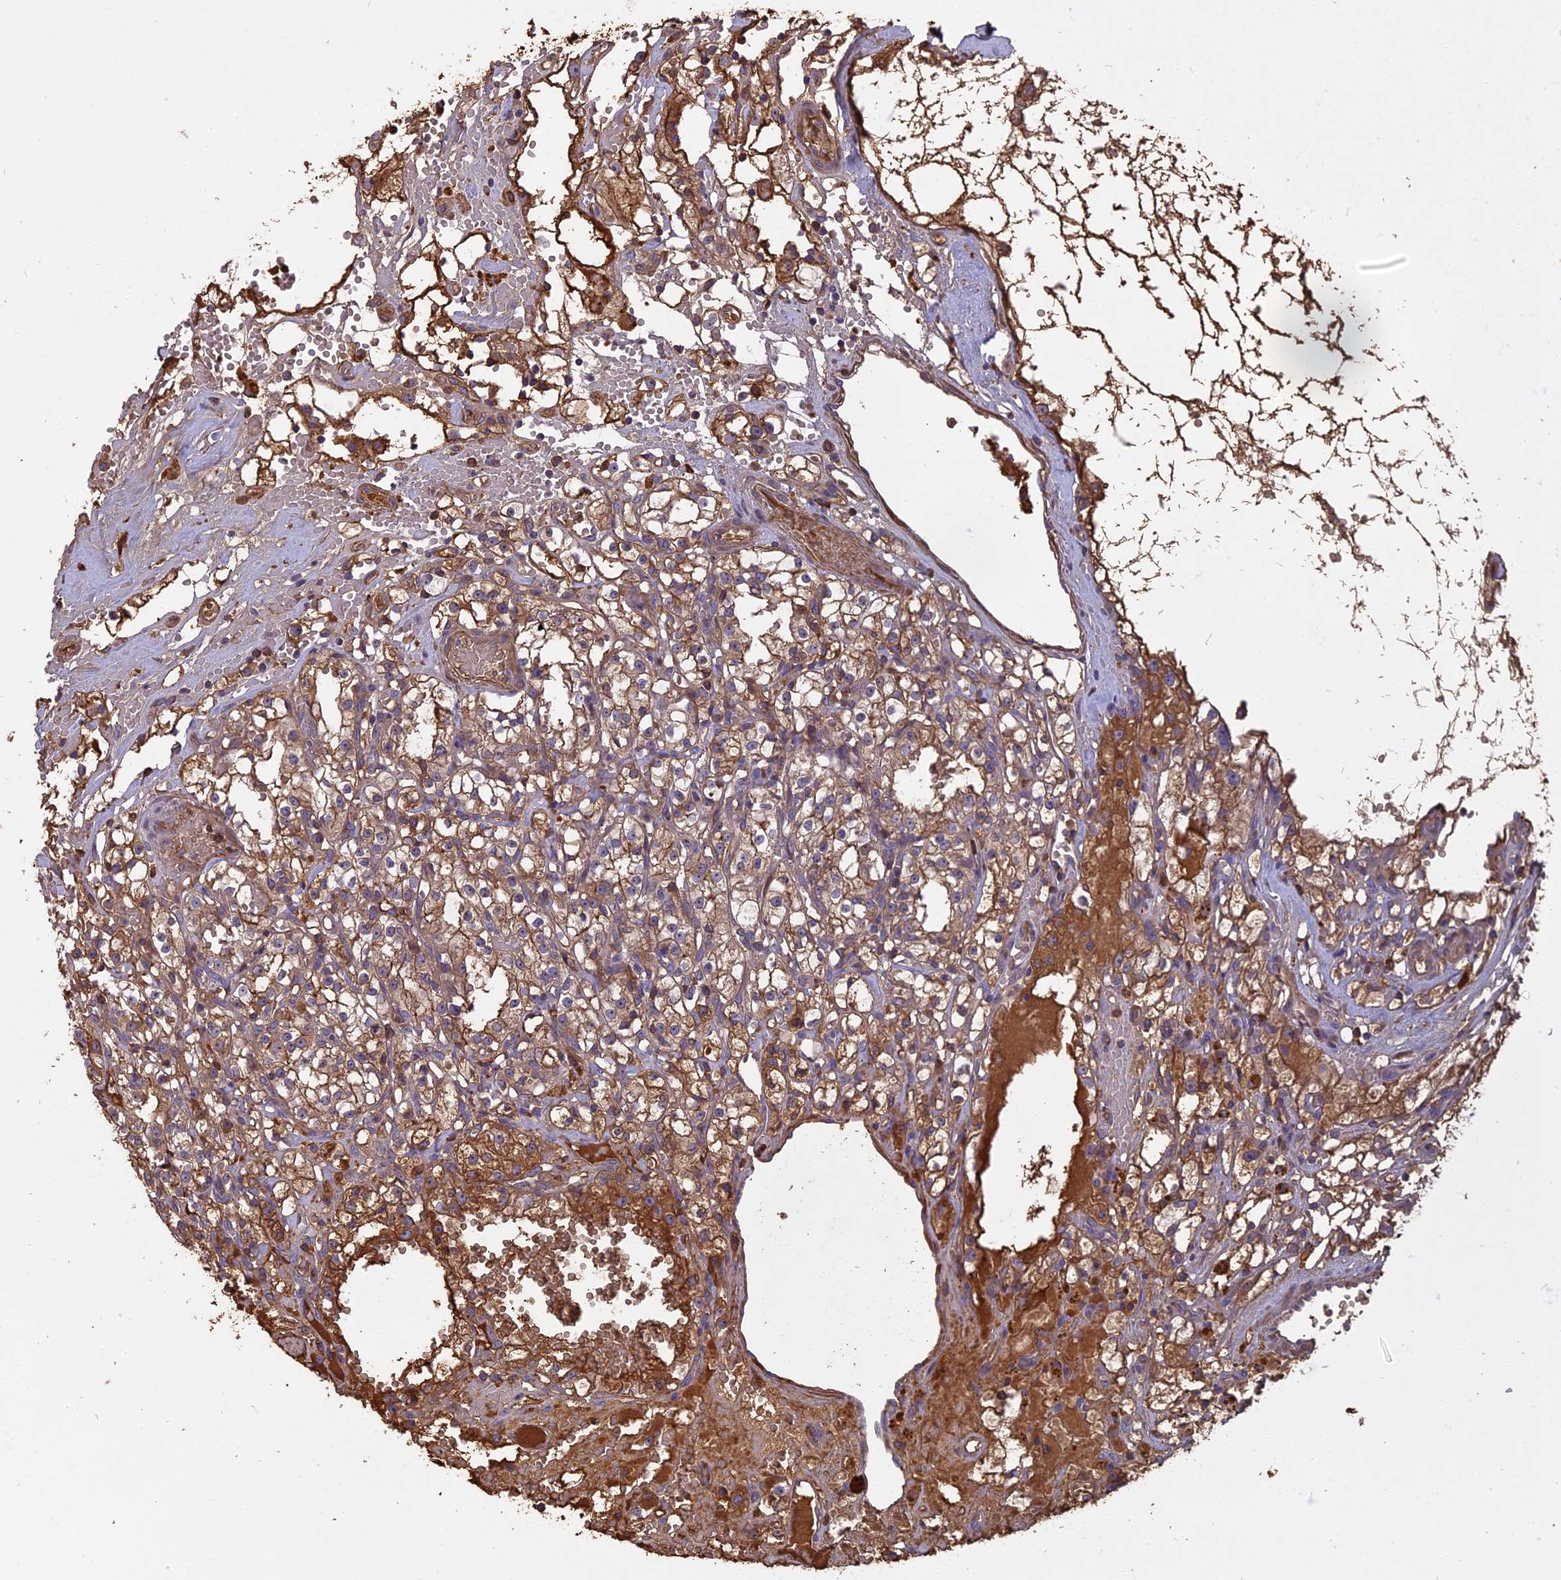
{"staining": {"intensity": "moderate", "quantity": ">75%", "location": "cytoplasmic/membranous"}, "tissue": "renal cancer", "cell_type": "Tumor cells", "image_type": "cancer", "snomed": [{"axis": "morphology", "description": "Adenocarcinoma, NOS"}, {"axis": "topography", "description": "Kidney"}], "caption": "A high-resolution image shows IHC staining of adenocarcinoma (renal), which displays moderate cytoplasmic/membranous staining in about >75% of tumor cells.", "gene": "ERMAP", "patient": {"sex": "male", "age": 56}}